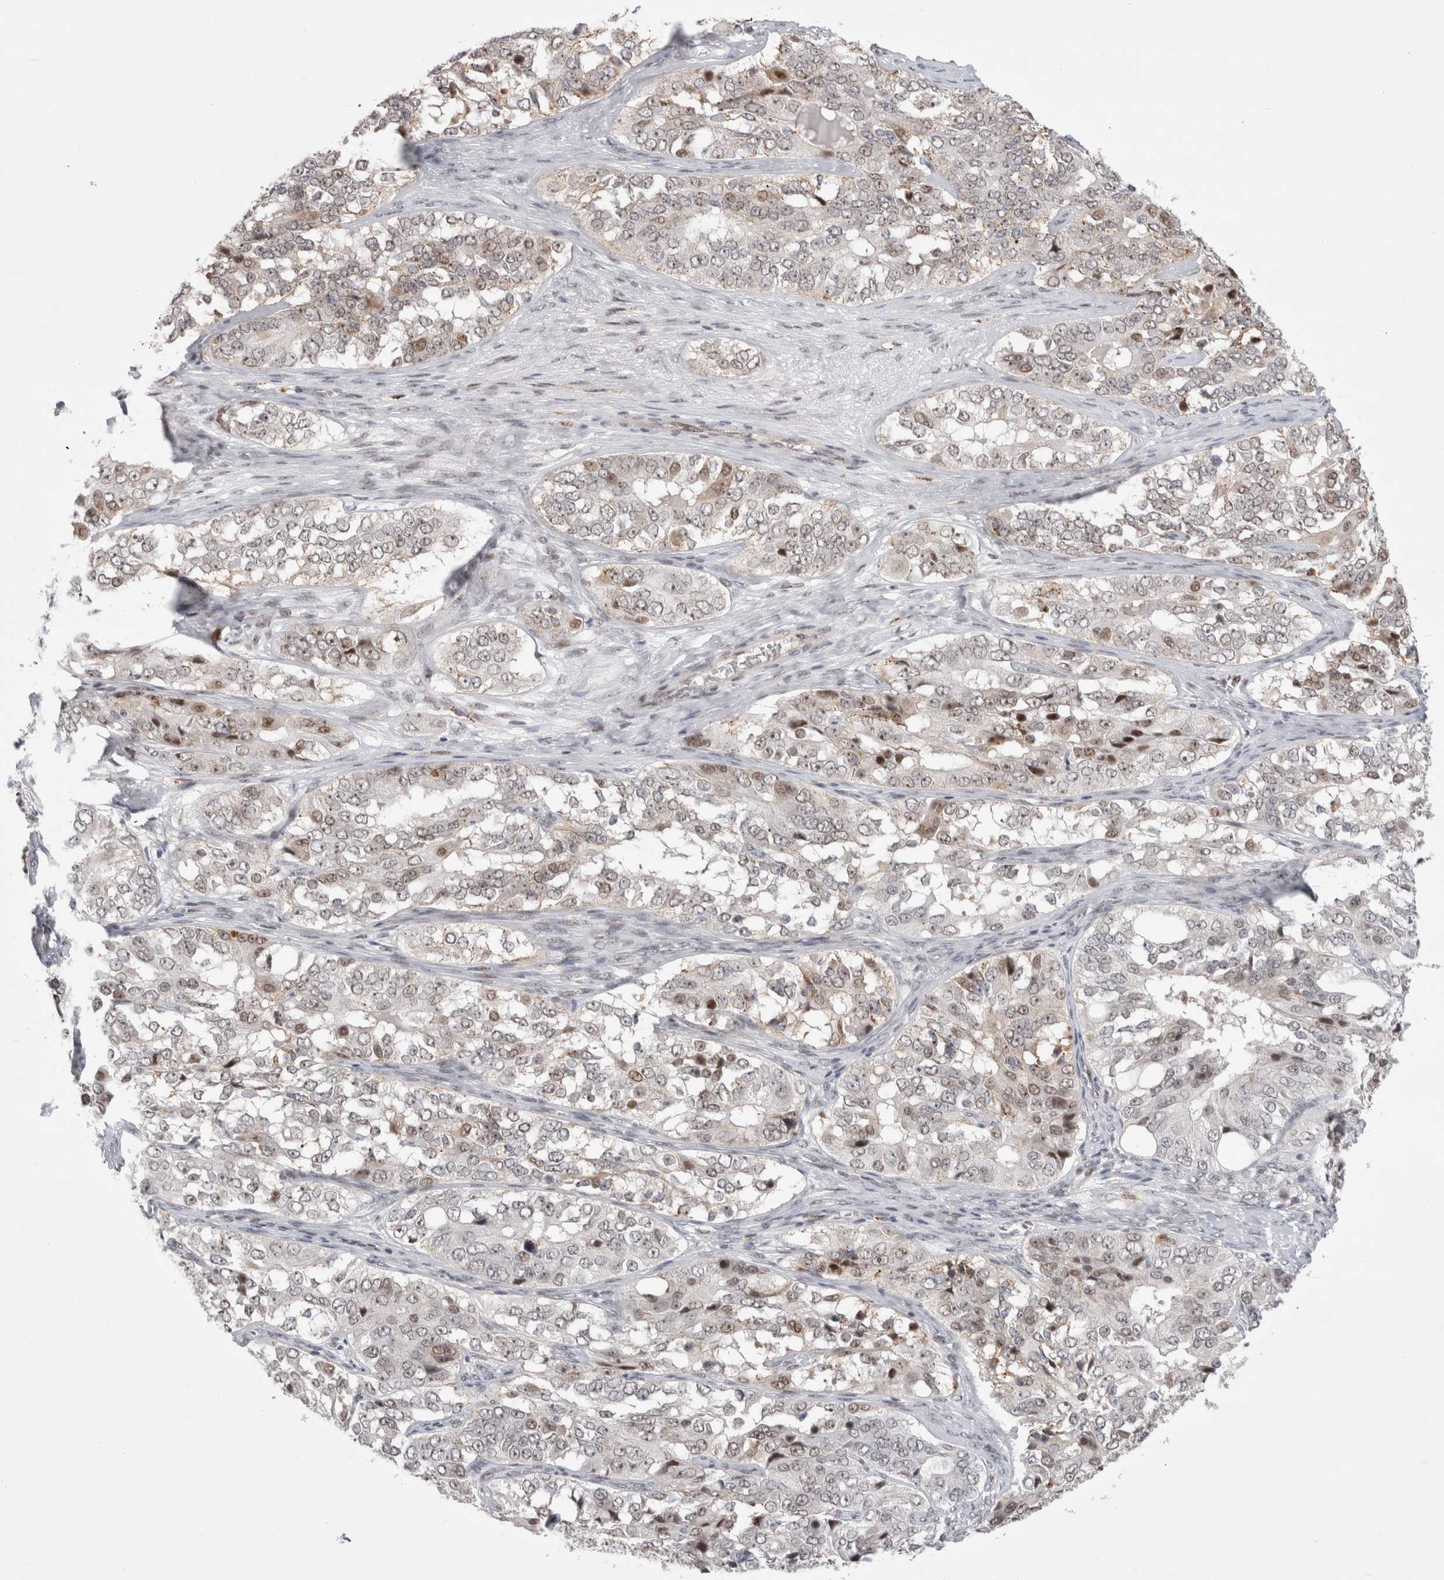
{"staining": {"intensity": "weak", "quantity": "<25%", "location": "nuclear"}, "tissue": "ovarian cancer", "cell_type": "Tumor cells", "image_type": "cancer", "snomed": [{"axis": "morphology", "description": "Carcinoma, endometroid"}, {"axis": "topography", "description": "Ovary"}], "caption": "This is an immunohistochemistry micrograph of human ovarian cancer. There is no staining in tumor cells.", "gene": "SENP6", "patient": {"sex": "female", "age": 51}}